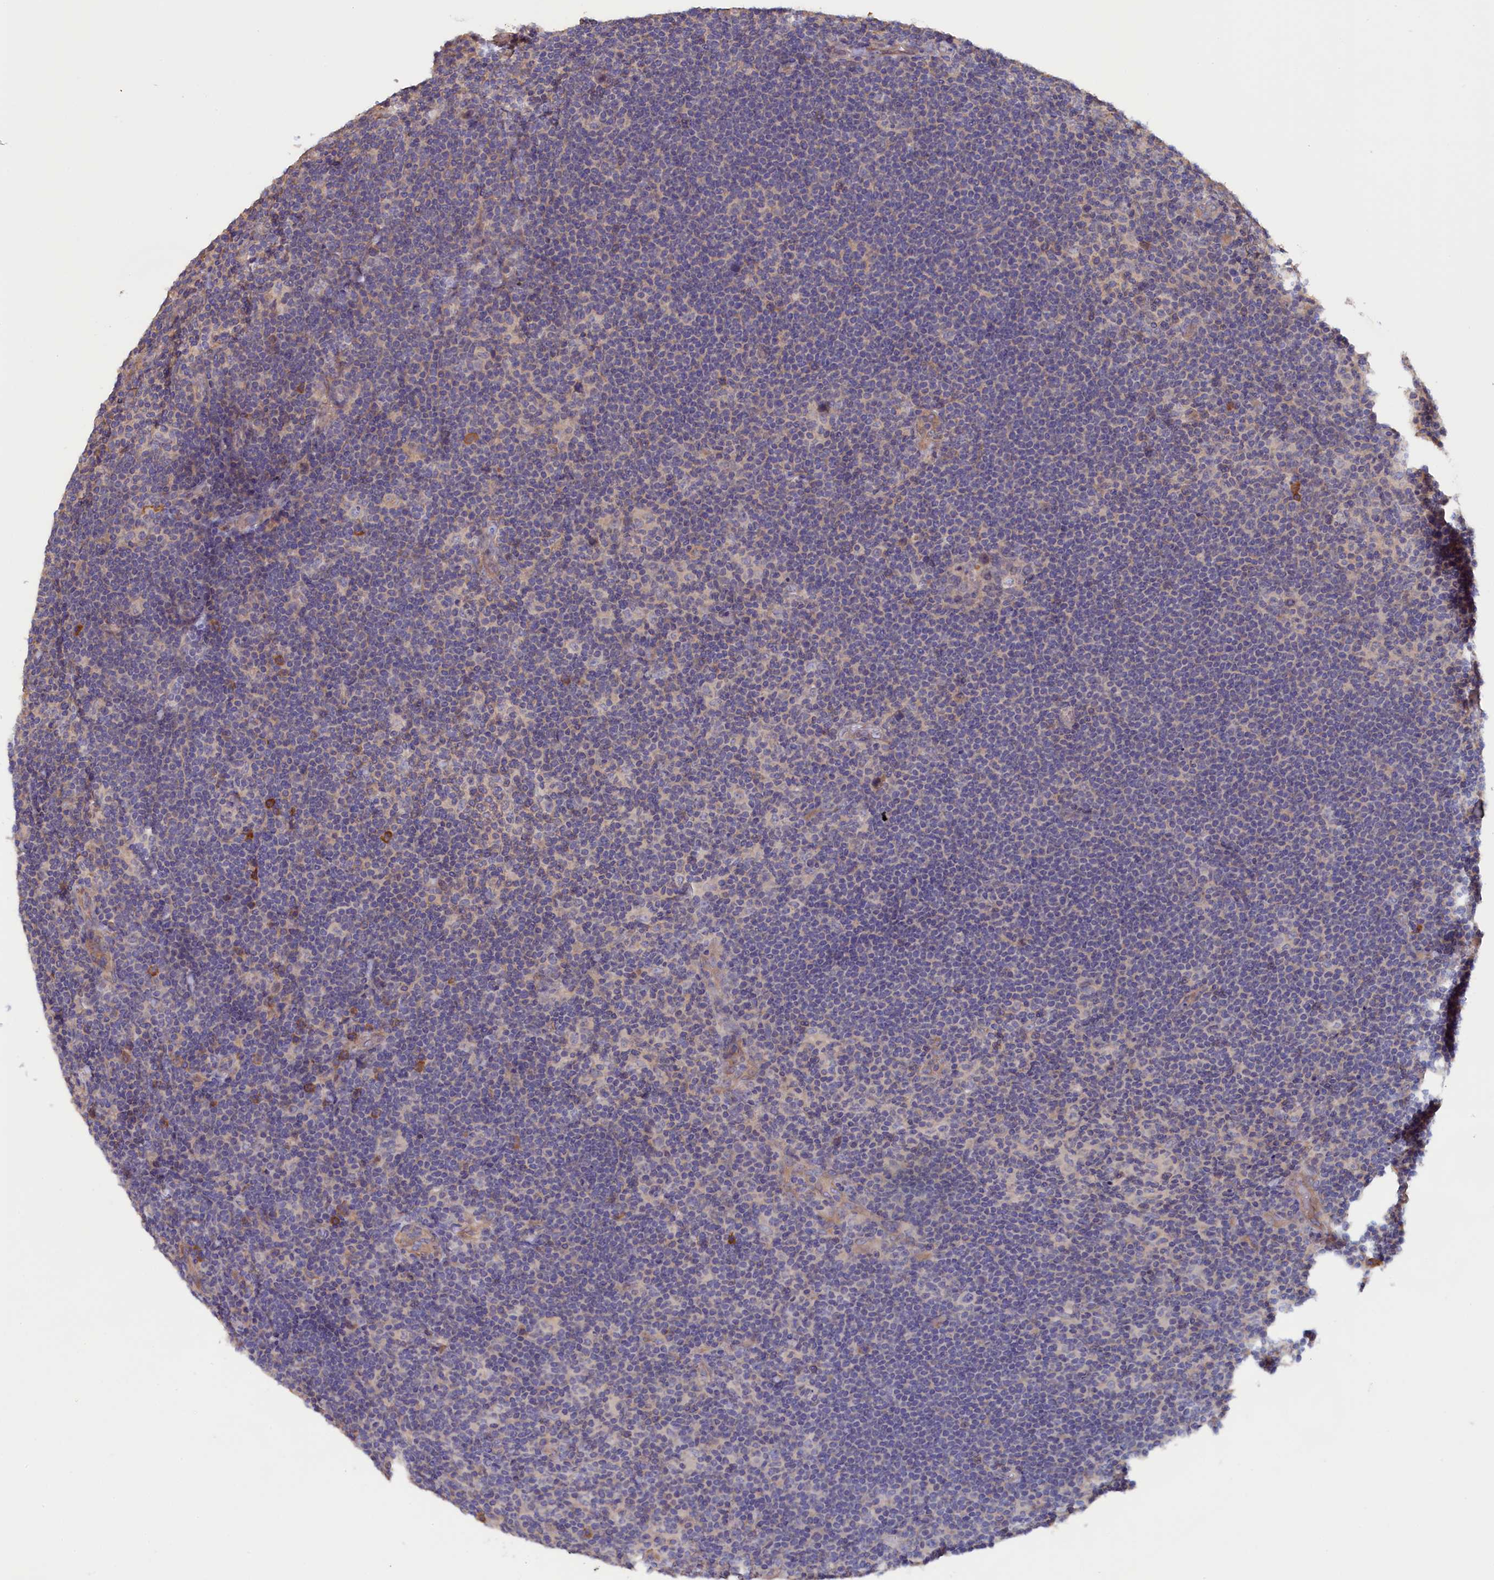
{"staining": {"intensity": "negative", "quantity": "none", "location": "none"}, "tissue": "lymphoma", "cell_type": "Tumor cells", "image_type": "cancer", "snomed": [{"axis": "morphology", "description": "Hodgkin's disease, NOS"}, {"axis": "topography", "description": "Lymph node"}], "caption": "Immunohistochemistry (IHC) histopathology image of neoplastic tissue: human lymphoma stained with DAB (3,3'-diaminobenzidine) displays no significant protein positivity in tumor cells.", "gene": "ANKRD2", "patient": {"sex": "female", "age": 57}}